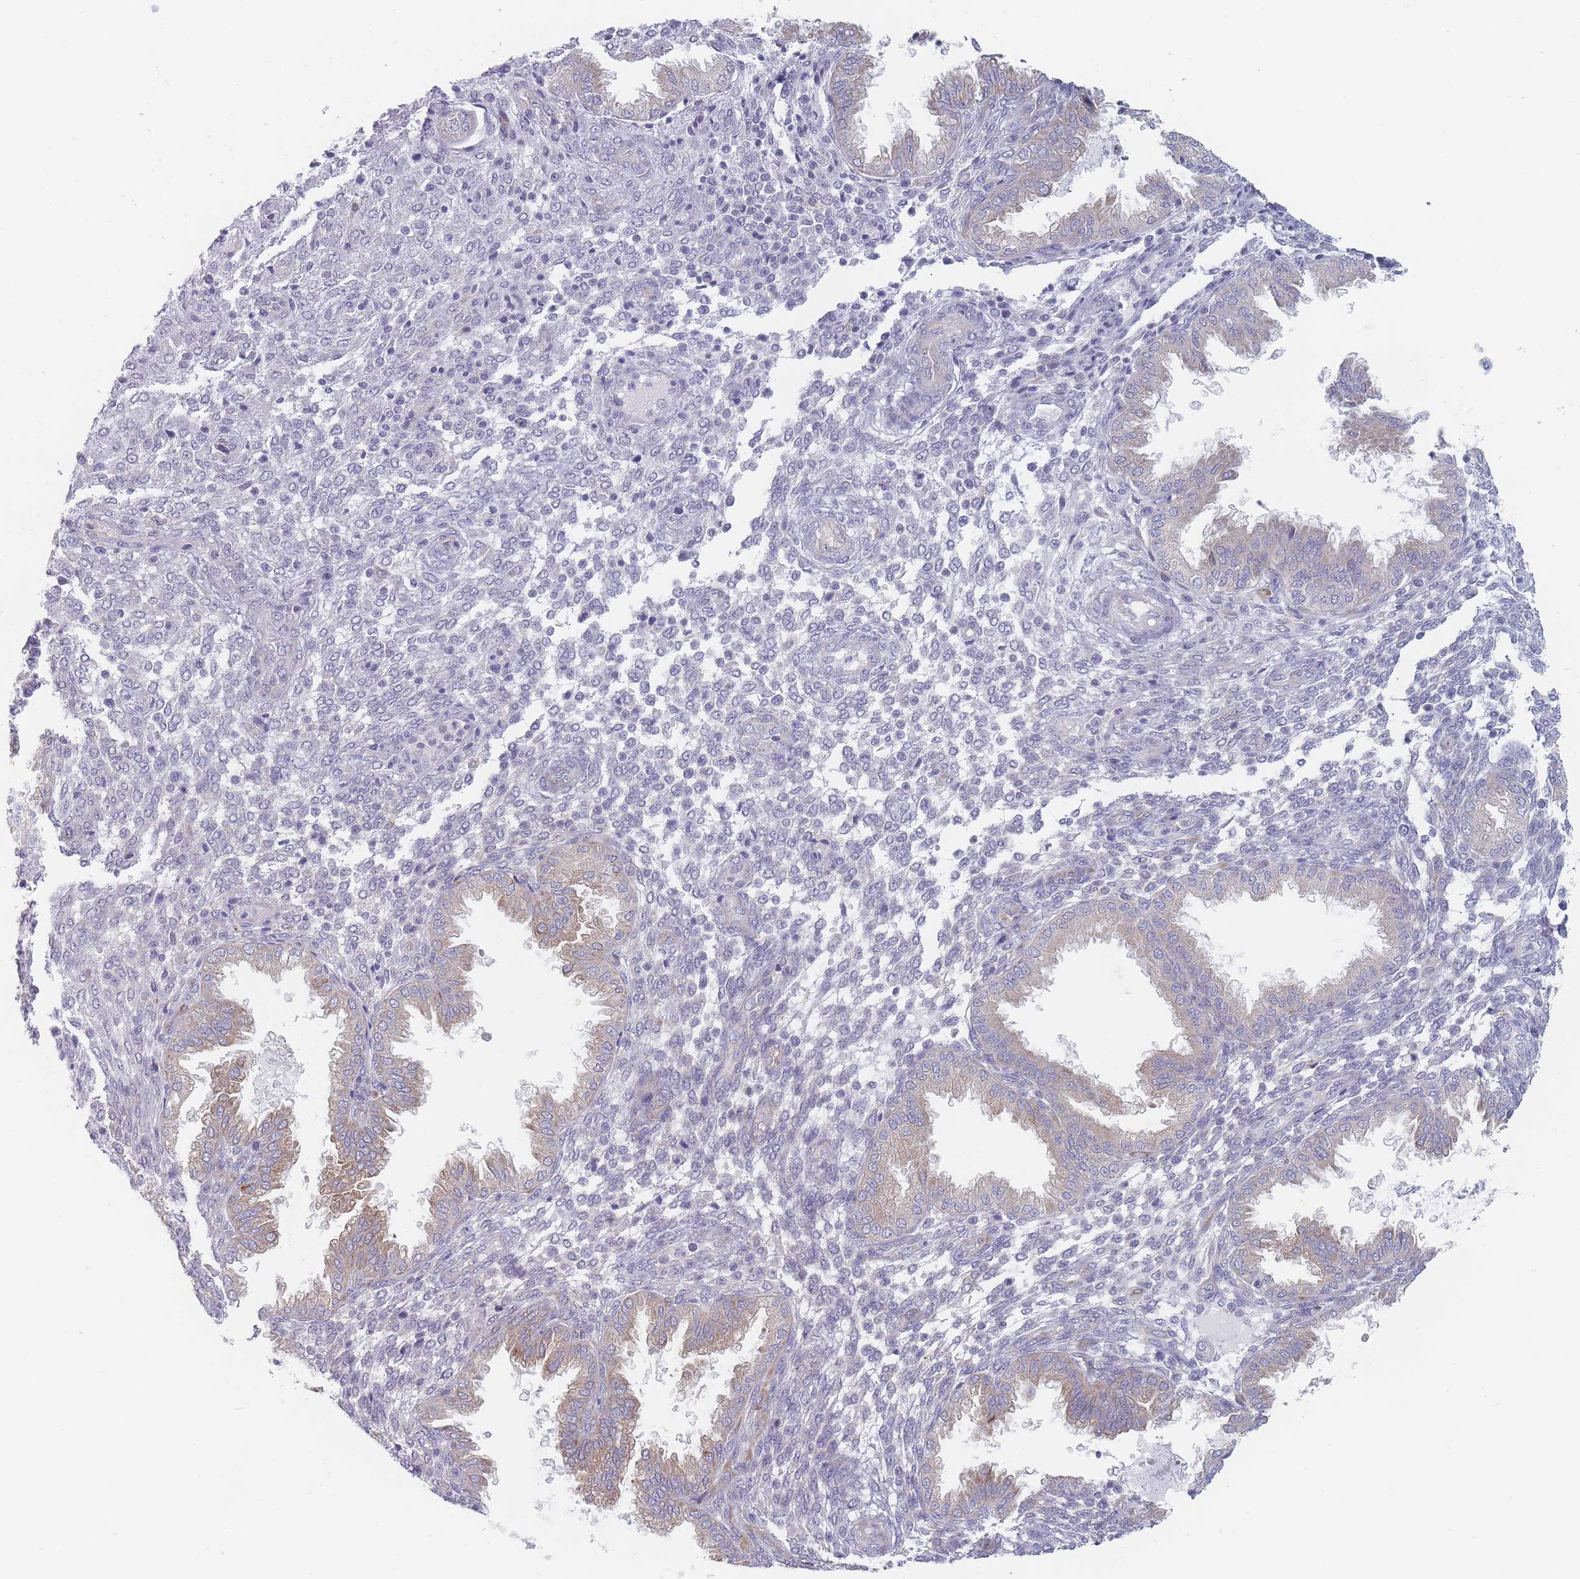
{"staining": {"intensity": "negative", "quantity": "none", "location": "none"}, "tissue": "endometrium", "cell_type": "Cells in endometrial stroma", "image_type": "normal", "snomed": [{"axis": "morphology", "description": "Normal tissue, NOS"}, {"axis": "topography", "description": "Endometrium"}], "caption": "There is no significant positivity in cells in endometrial stroma of endometrium. (DAB (3,3'-diaminobenzidine) immunohistochemistry (IHC), high magnification).", "gene": "MAP1S", "patient": {"sex": "female", "age": 33}}